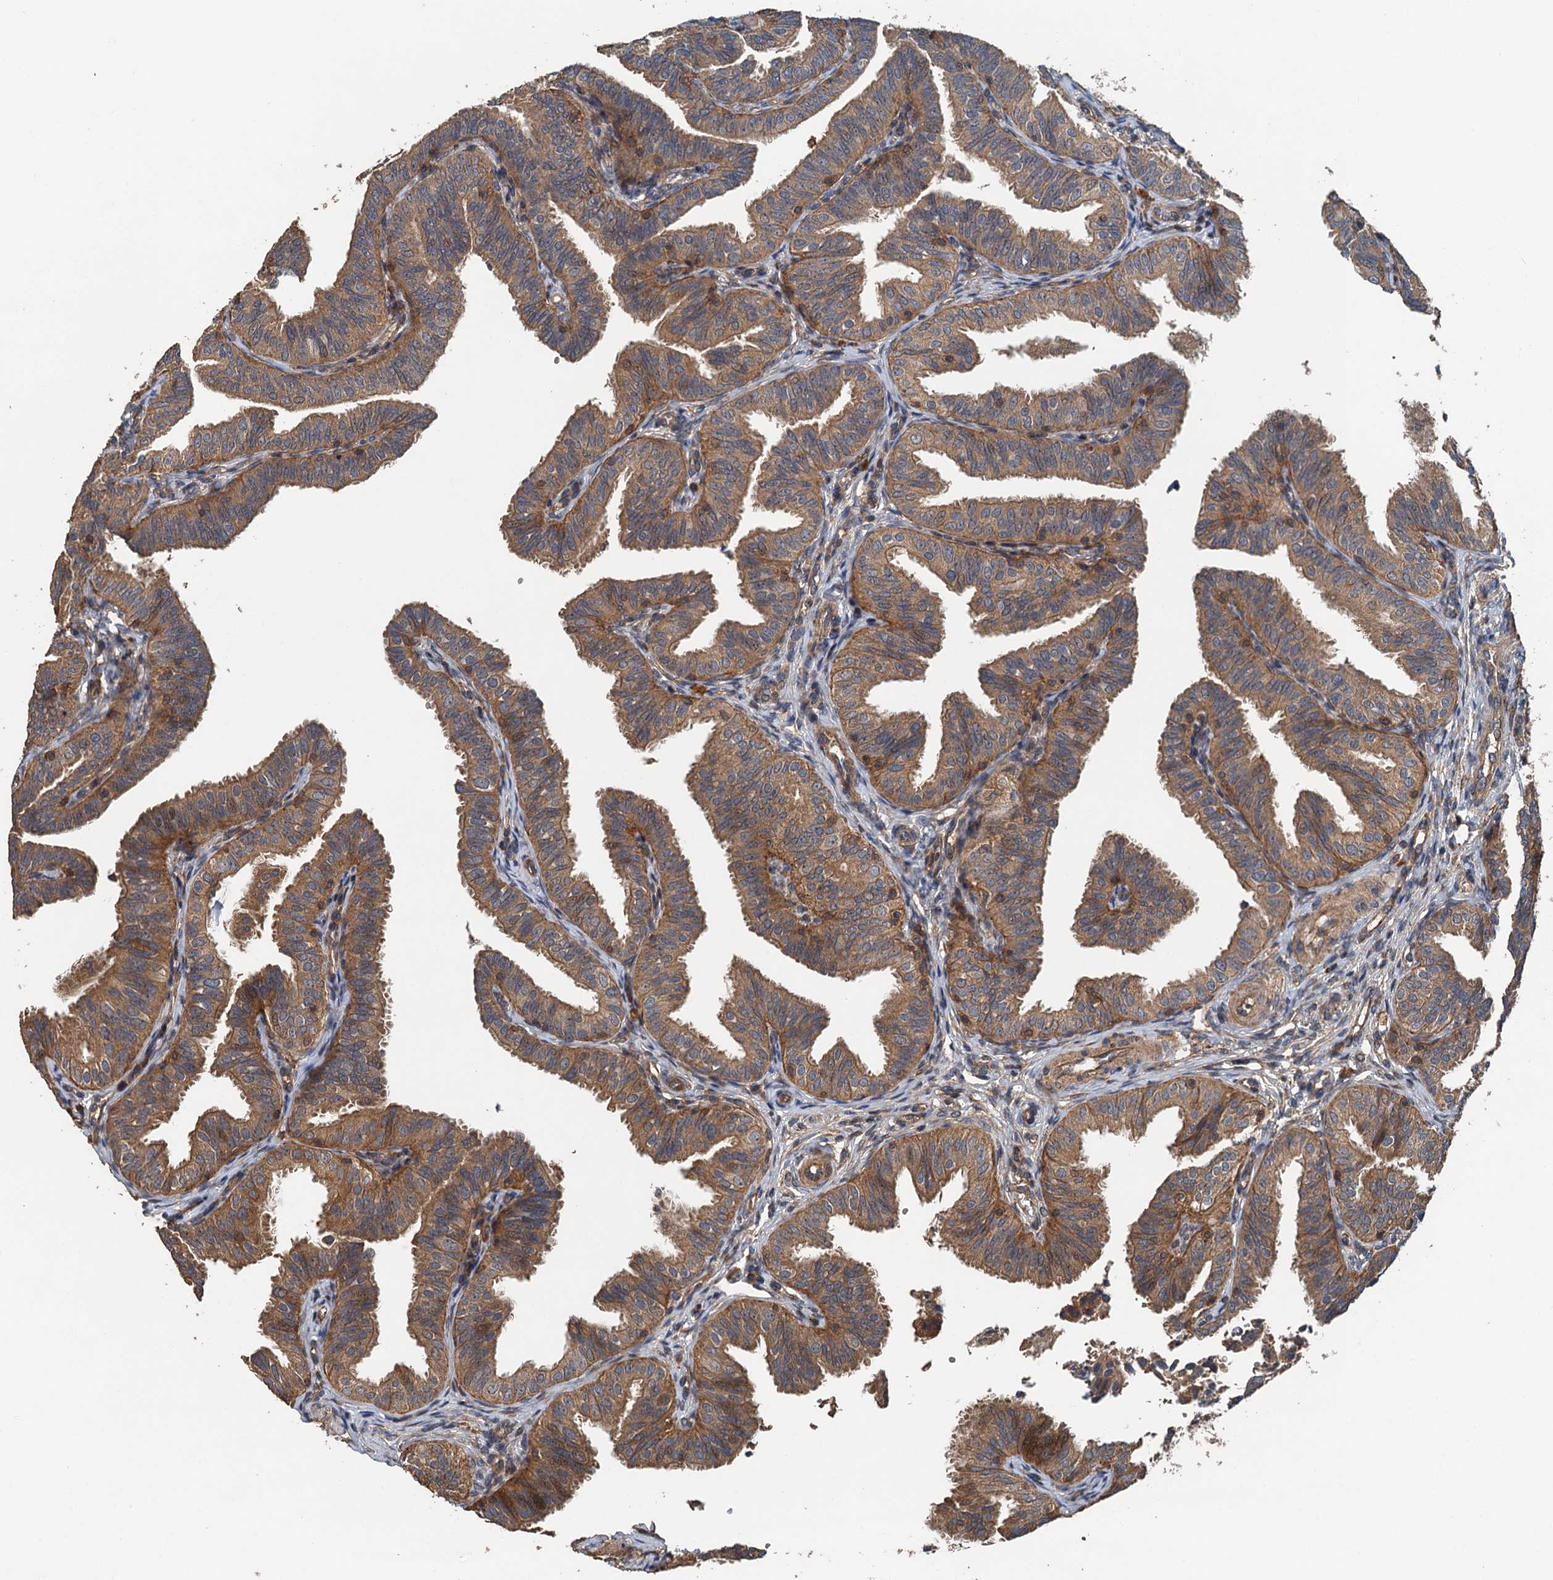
{"staining": {"intensity": "moderate", "quantity": ">75%", "location": "cytoplasmic/membranous"}, "tissue": "fallopian tube", "cell_type": "Glandular cells", "image_type": "normal", "snomed": [{"axis": "morphology", "description": "Normal tissue, NOS"}, {"axis": "topography", "description": "Fallopian tube"}], "caption": "High-magnification brightfield microscopy of benign fallopian tube stained with DAB (3,3'-diaminobenzidine) (brown) and counterstained with hematoxylin (blue). glandular cells exhibit moderate cytoplasmic/membranous expression is seen in about>75% of cells.", "gene": "BORCS5", "patient": {"sex": "female", "age": 35}}